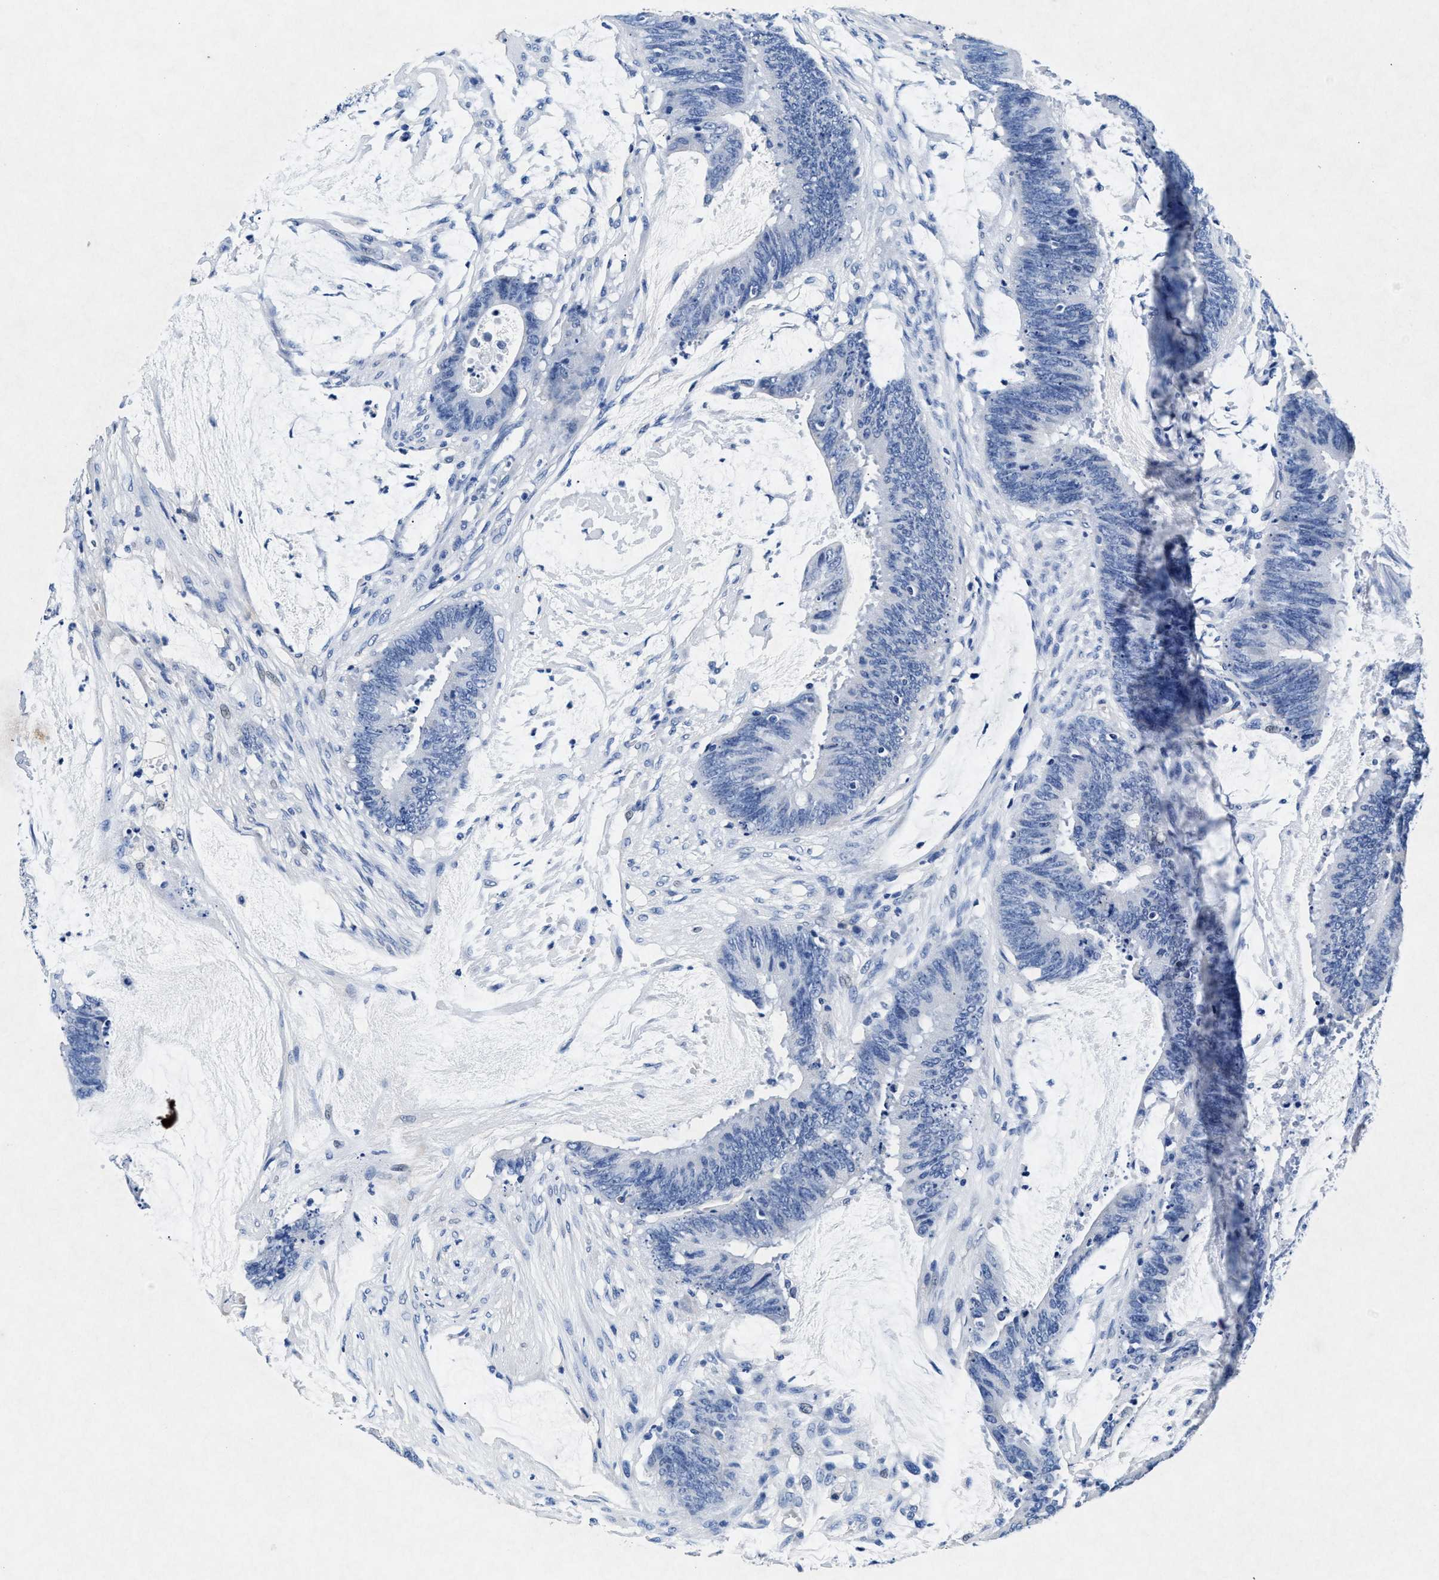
{"staining": {"intensity": "negative", "quantity": "none", "location": "none"}, "tissue": "colorectal cancer", "cell_type": "Tumor cells", "image_type": "cancer", "snomed": [{"axis": "morphology", "description": "Adenocarcinoma, NOS"}, {"axis": "topography", "description": "Rectum"}], "caption": "Colorectal cancer (adenocarcinoma) stained for a protein using IHC demonstrates no staining tumor cells.", "gene": "MAP6", "patient": {"sex": "female", "age": 66}}